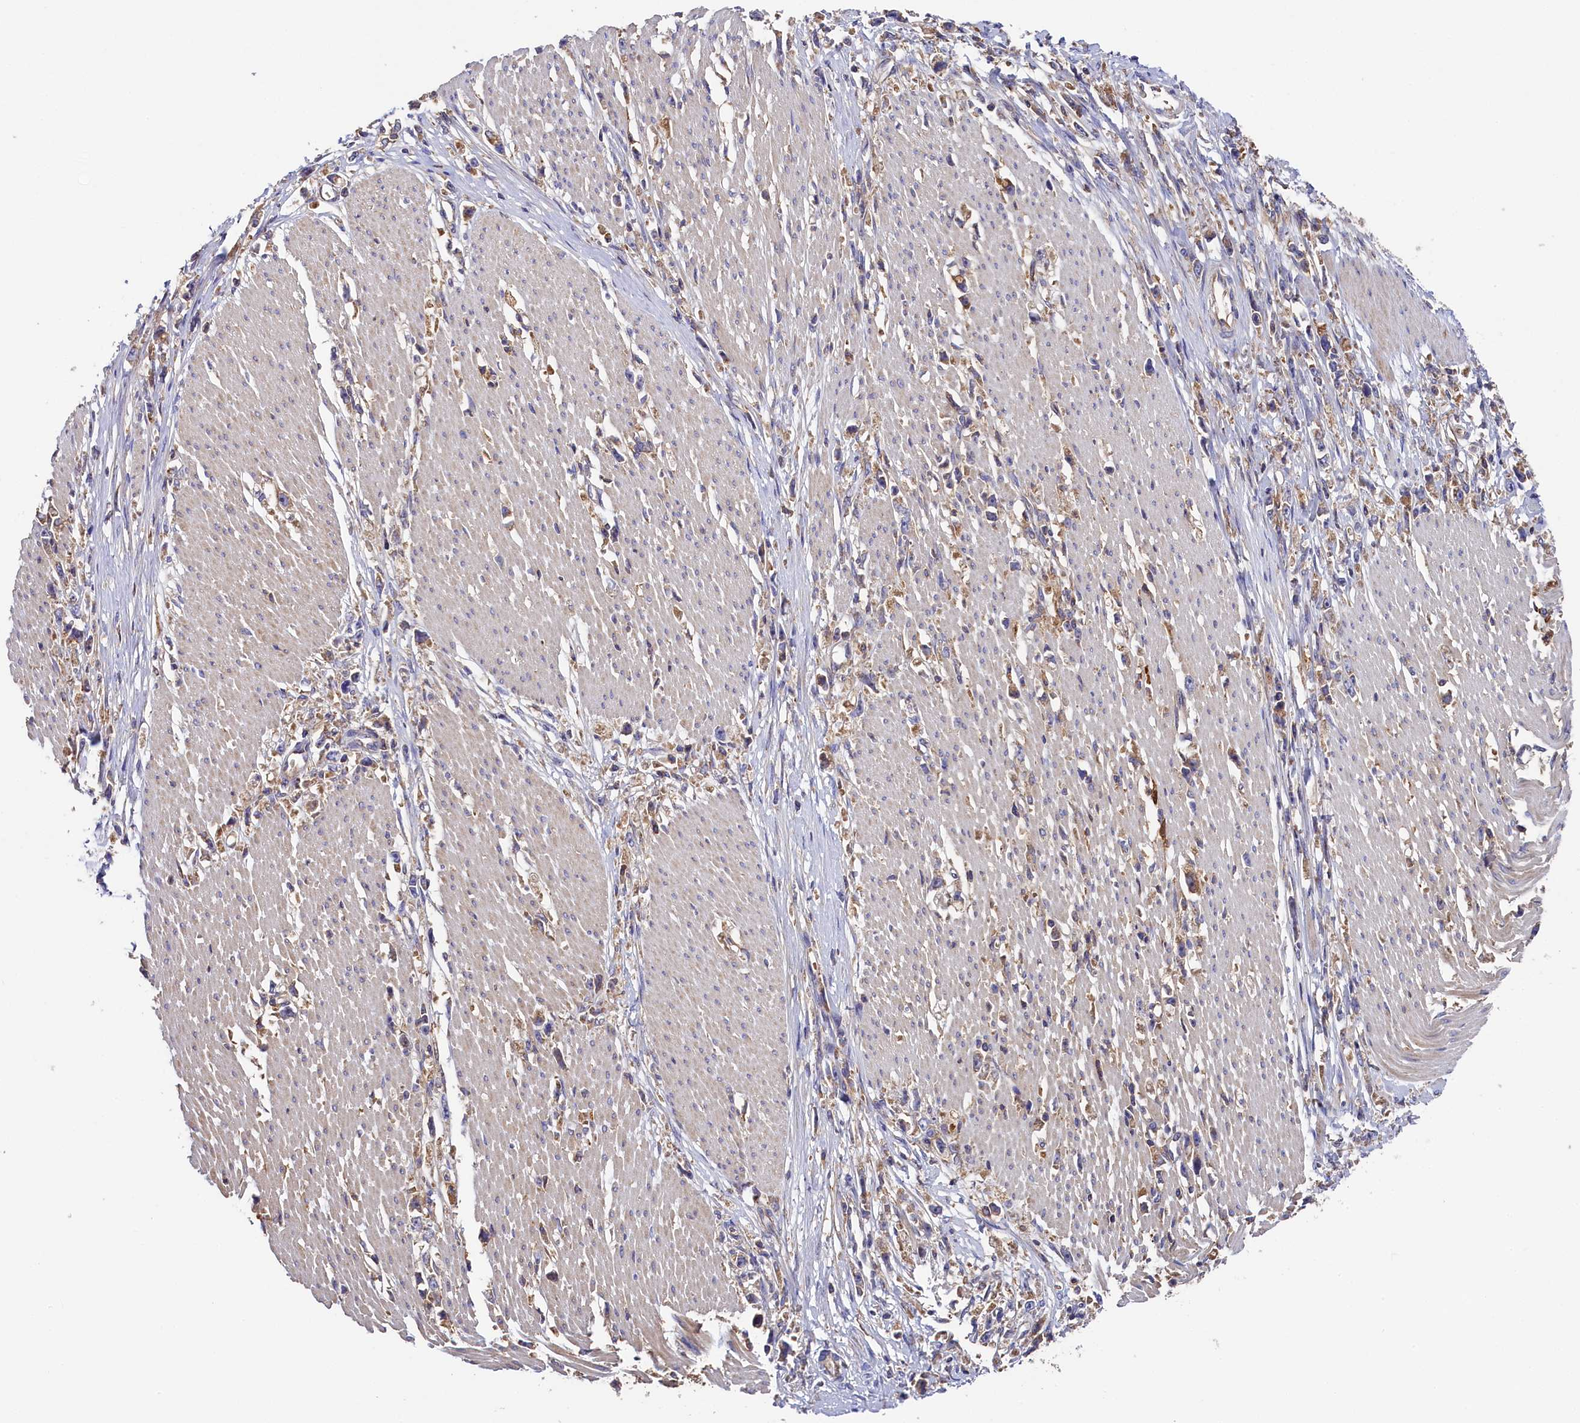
{"staining": {"intensity": "weak", "quantity": "<25%", "location": "cytoplasmic/membranous"}, "tissue": "stomach cancer", "cell_type": "Tumor cells", "image_type": "cancer", "snomed": [{"axis": "morphology", "description": "Adenocarcinoma, NOS"}, {"axis": "topography", "description": "Stomach"}], "caption": "Tumor cells show no significant protein expression in adenocarcinoma (stomach).", "gene": "SEC31B", "patient": {"sex": "female", "age": 59}}